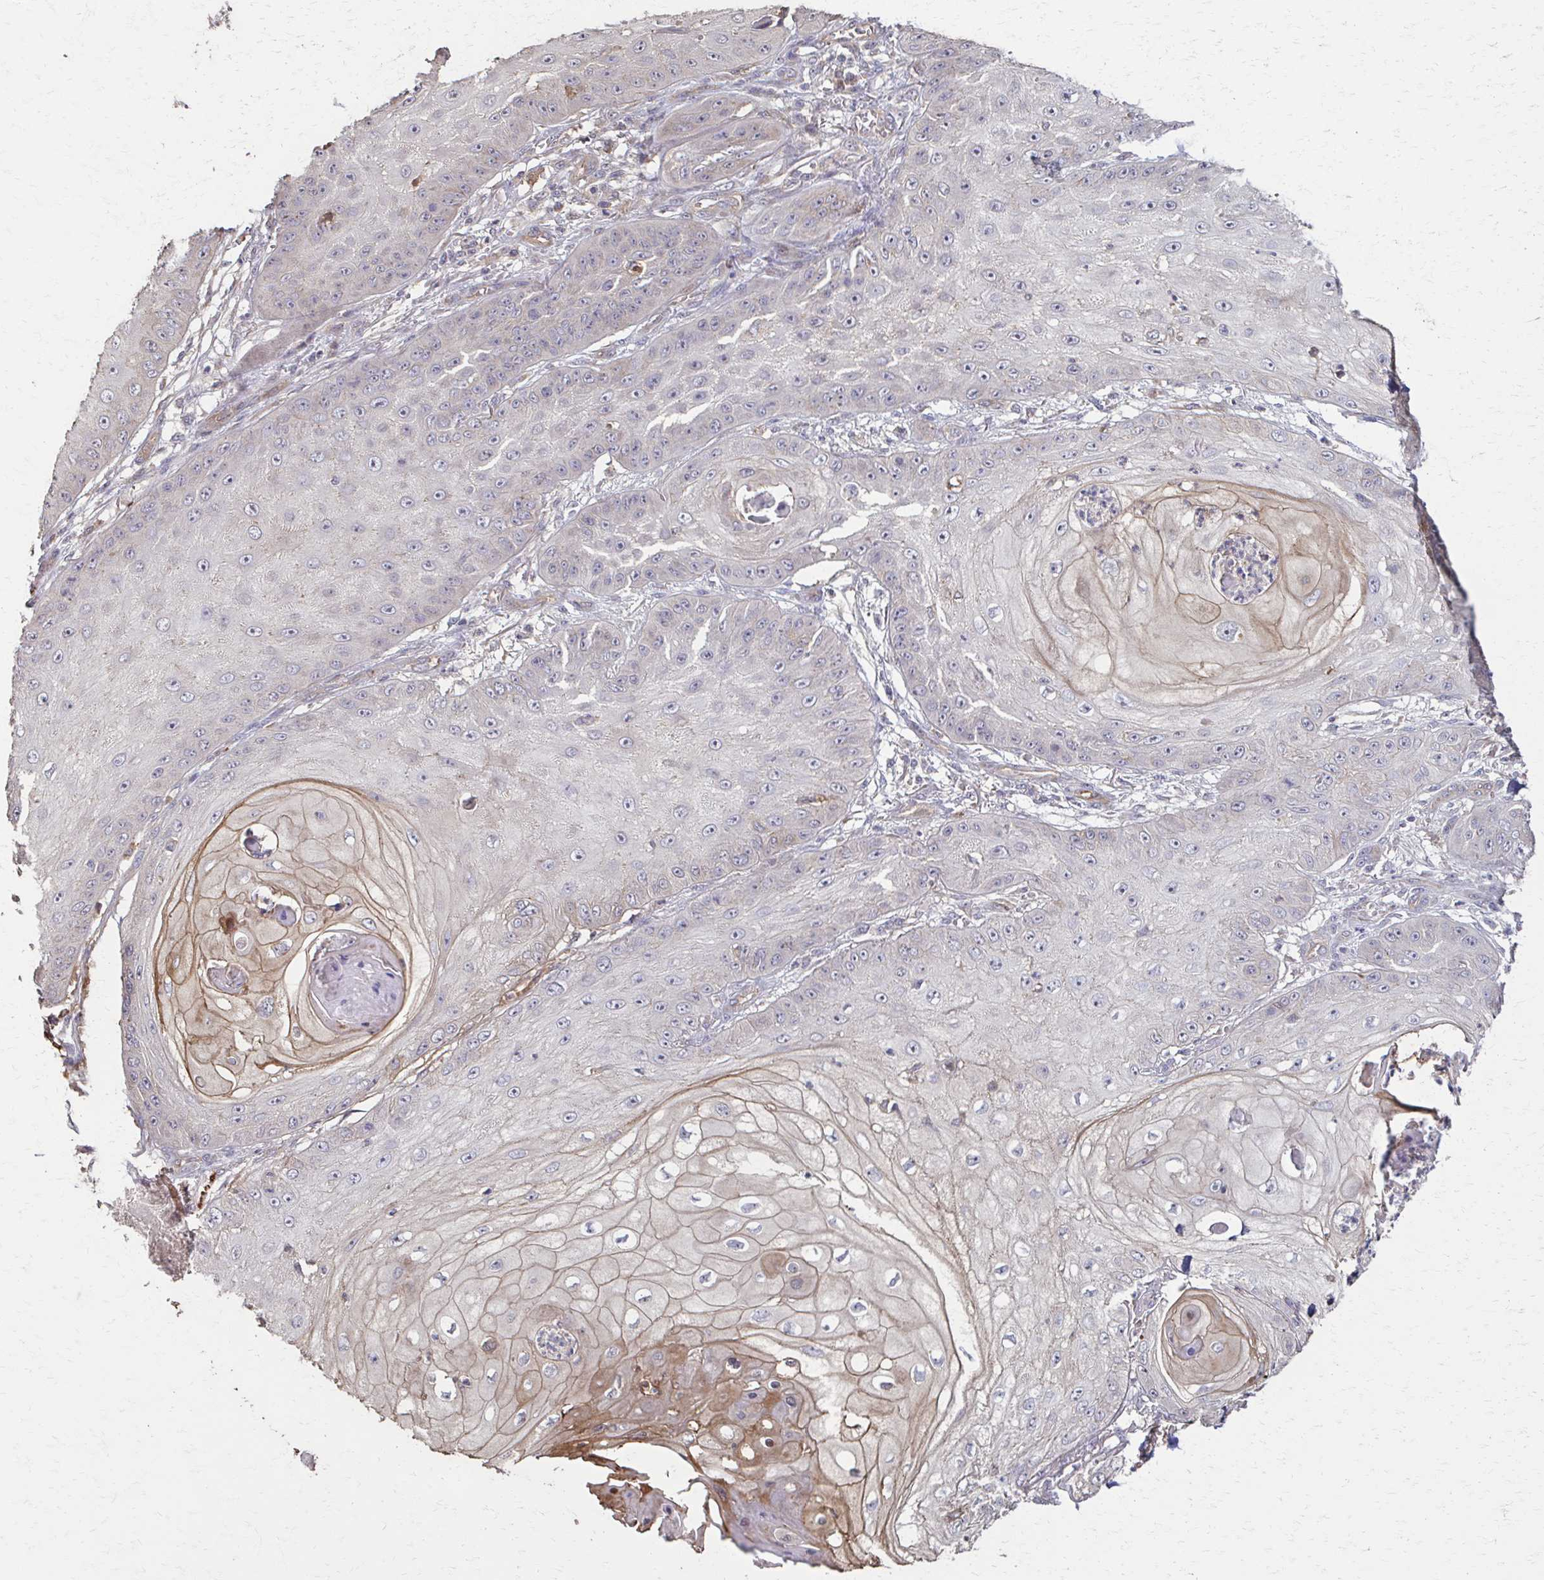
{"staining": {"intensity": "moderate", "quantity": "<25%", "location": "cytoplasmic/membranous"}, "tissue": "skin cancer", "cell_type": "Tumor cells", "image_type": "cancer", "snomed": [{"axis": "morphology", "description": "Squamous cell carcinoma, NOS"}, {"axis": "topography", "description": "Skin"}], "caption": "A high-resolution micrograph shows IHC staining of squamous cell carcinoma (skin), which exhibits moderate cytoplasmic/membranous staining in about <25% of tumor cells. The staining is performed using DAB brown chromogen to label protein expression. The nuclei are counter-stained blue using hematoxylin.", "gene": "IL18BP", "patient": {"sex": "male", "age": 70}}